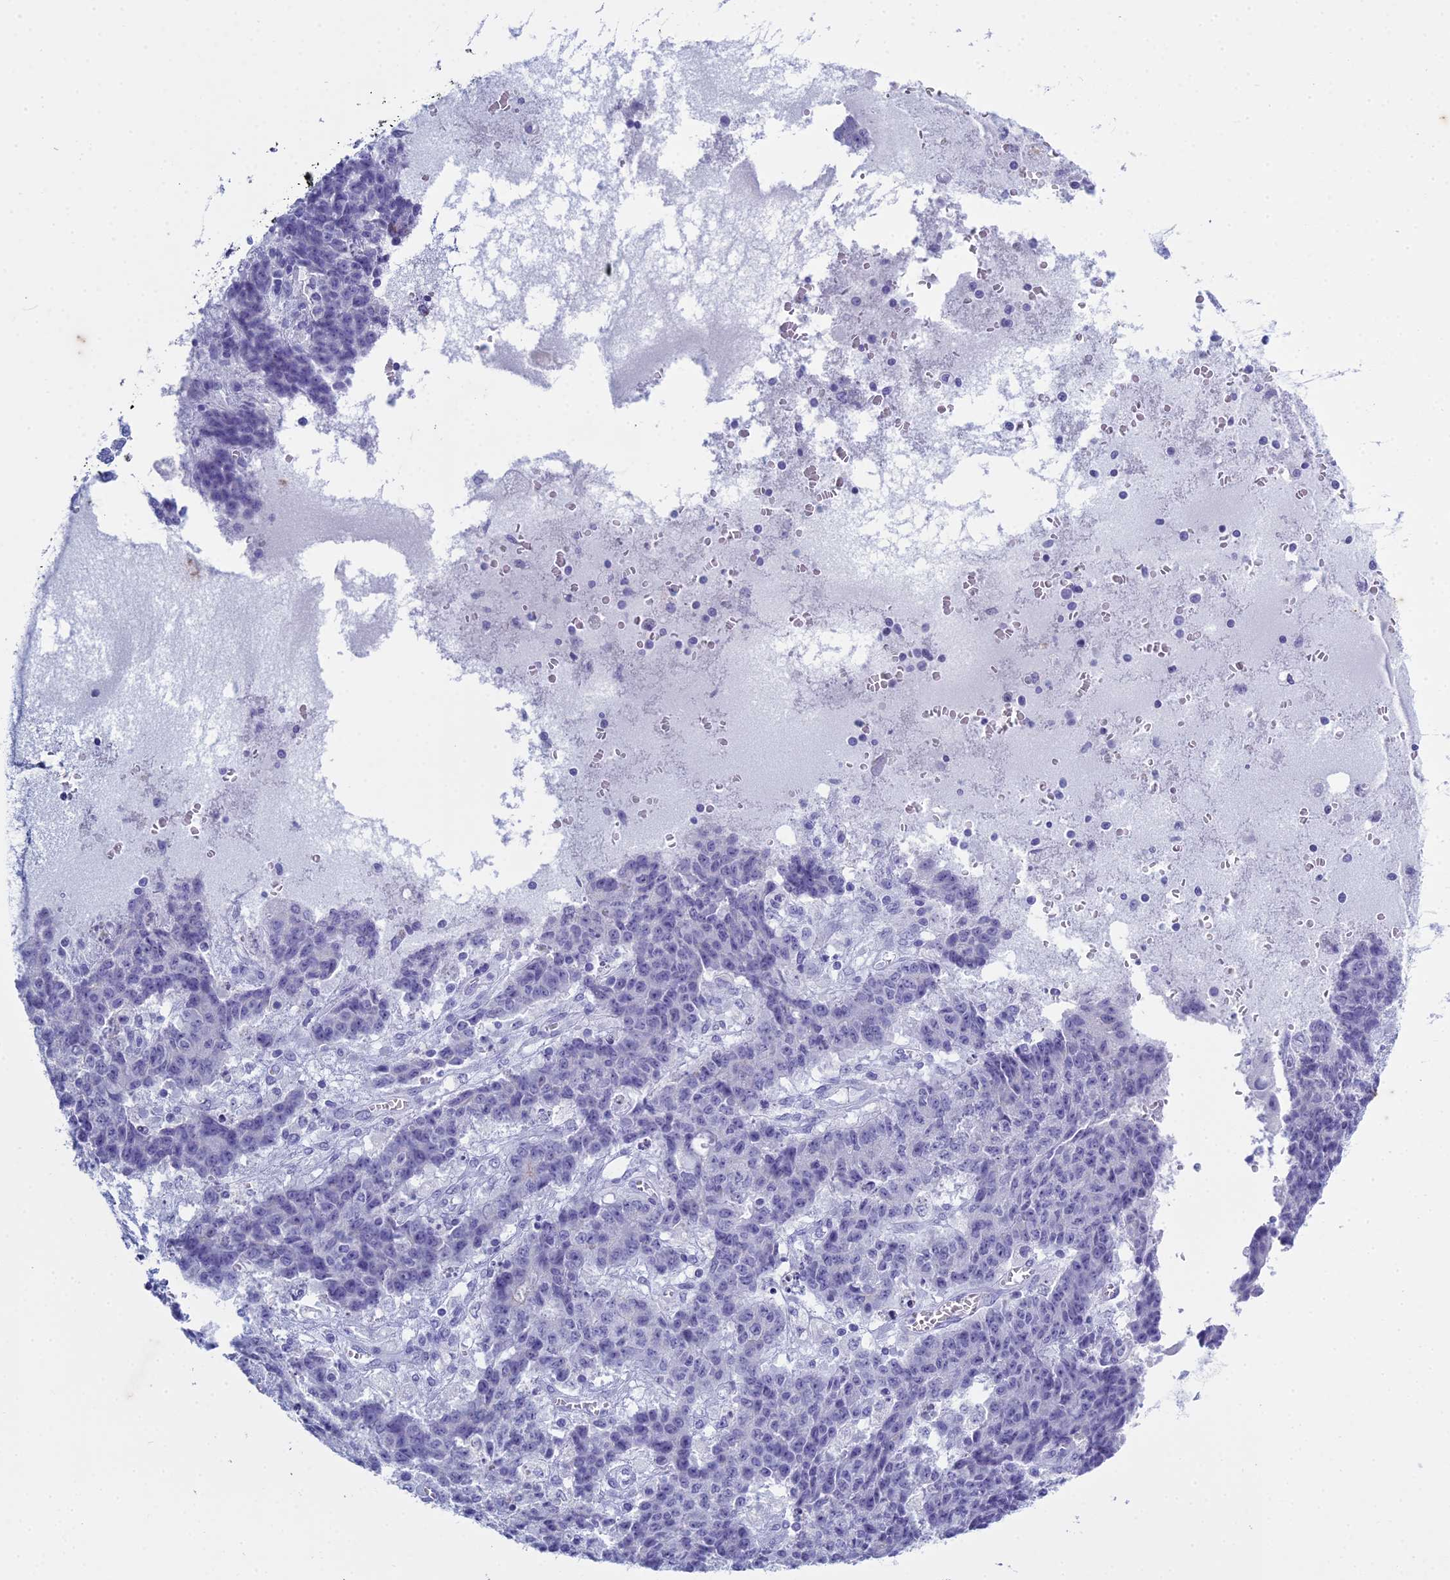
{"staining": {"intensity": "negative", "quantity": "none", "location": "none"}, "tissue": "ovarian cancer", "cell_type": "Tumor cells", "image_type": "cancer", "snomed": [{"axis": "morphology", "description": "Carcinoma, endometroid"}, {"axis": "topography", "description": "Ovary"}], "caption": "Endometroid carcinoma (ovarian) was stained to show a protein in brown. There is no significant expression in tumor cells. The staining is performed using DAB brown chromogen with nuclei counter-stained in using hematoxylin.", "gene": "HMGB4", "patient": {"sex": "female", "age": 42}}